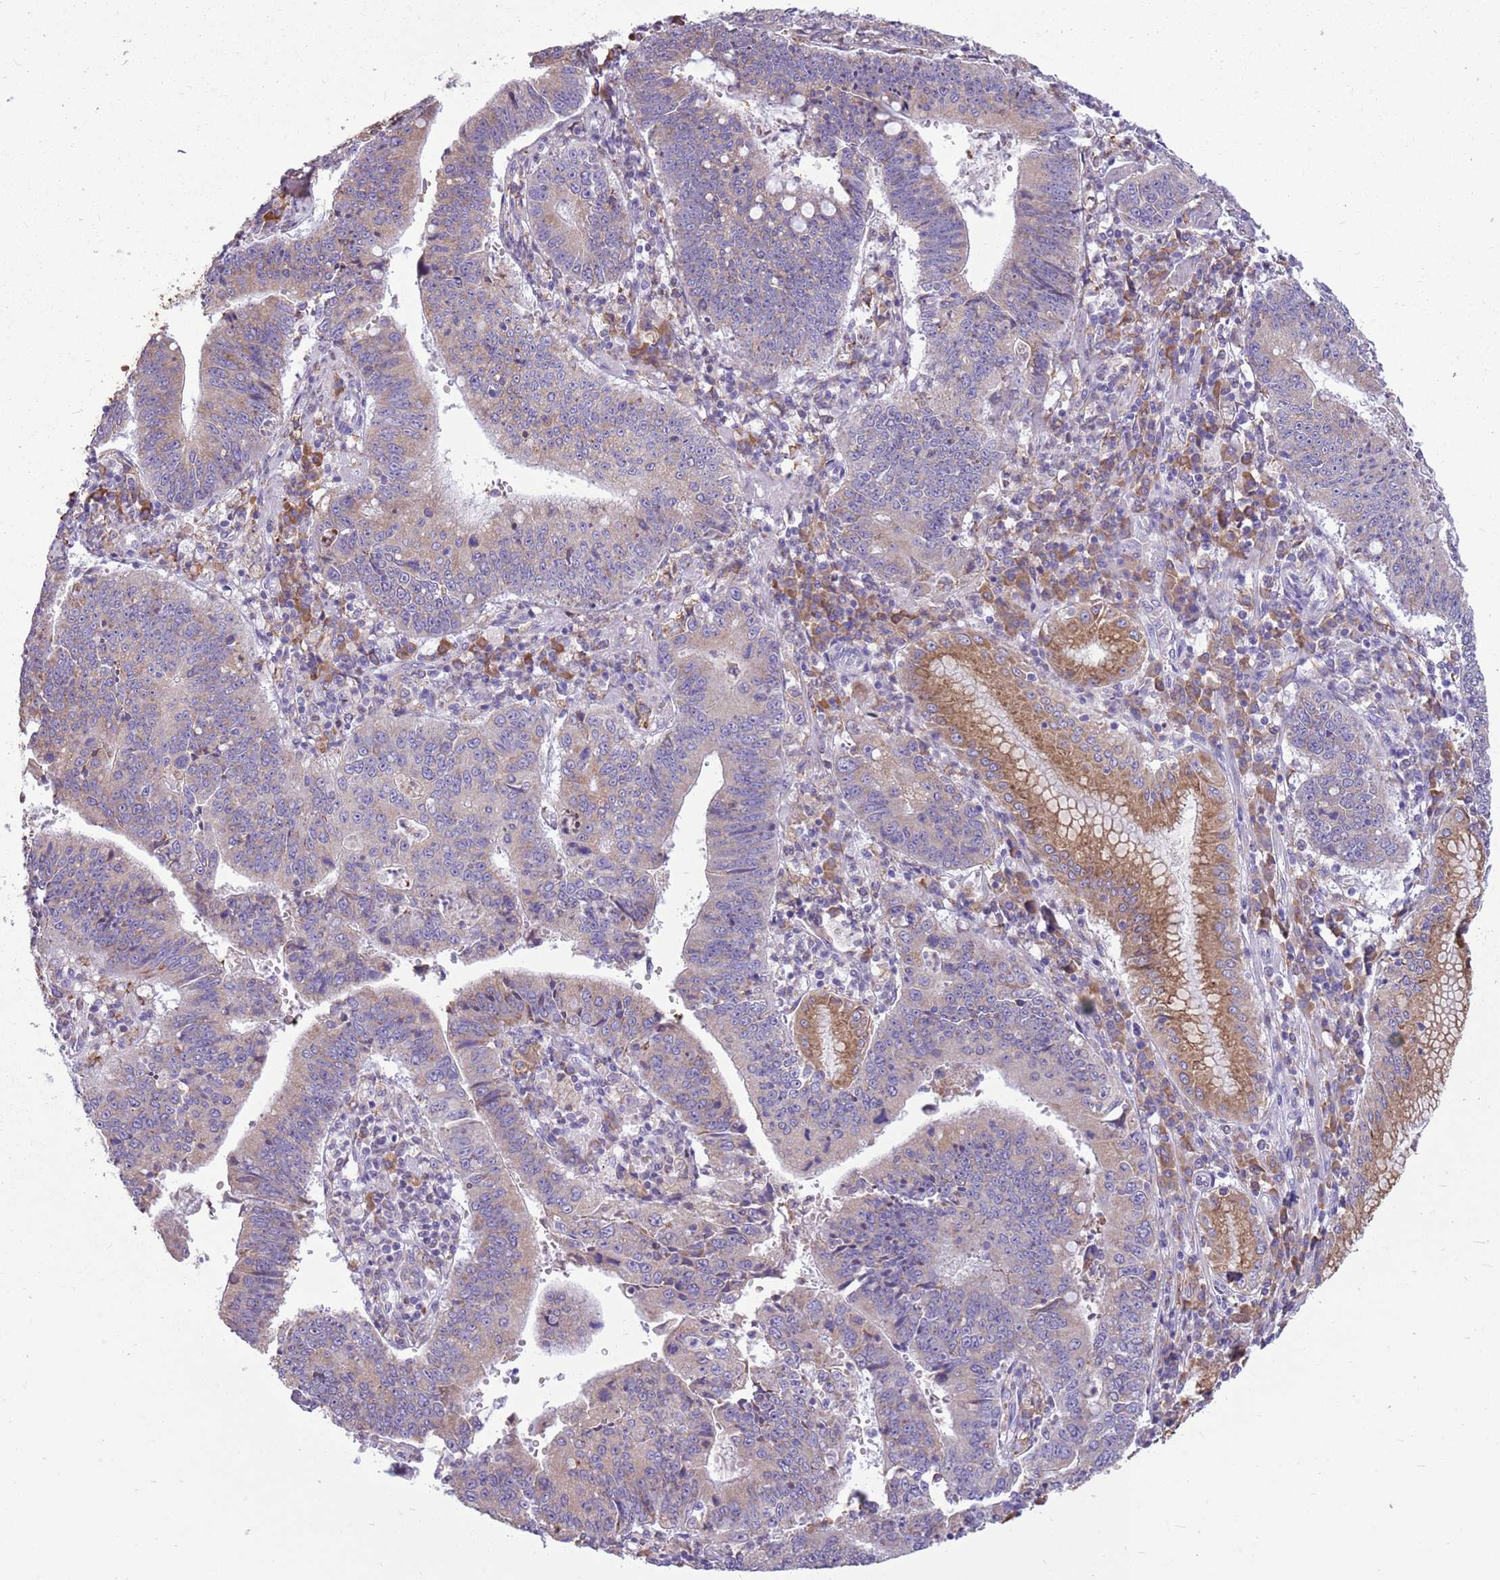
{"staining": {"intensity": "negative", "quantity": "none", "location": "none"}, "tissue": "stomach cancer", "cell_type": "Tumor cells", "image_type": "cancer", "snomed": [{"axis": "morphology", "description": "Adenocarcinoma, NOS"}, {"axis": "topography", "description": "Stomach"}], "caption": "An immunohistochemistry histopathology image of adenocarcinoma (stomach) is shown. There is no staining in tumor cells of adenocarcinoma (stomach).", "gene": "KCTD19", "patient": {"sex": "male", "age": 59}}